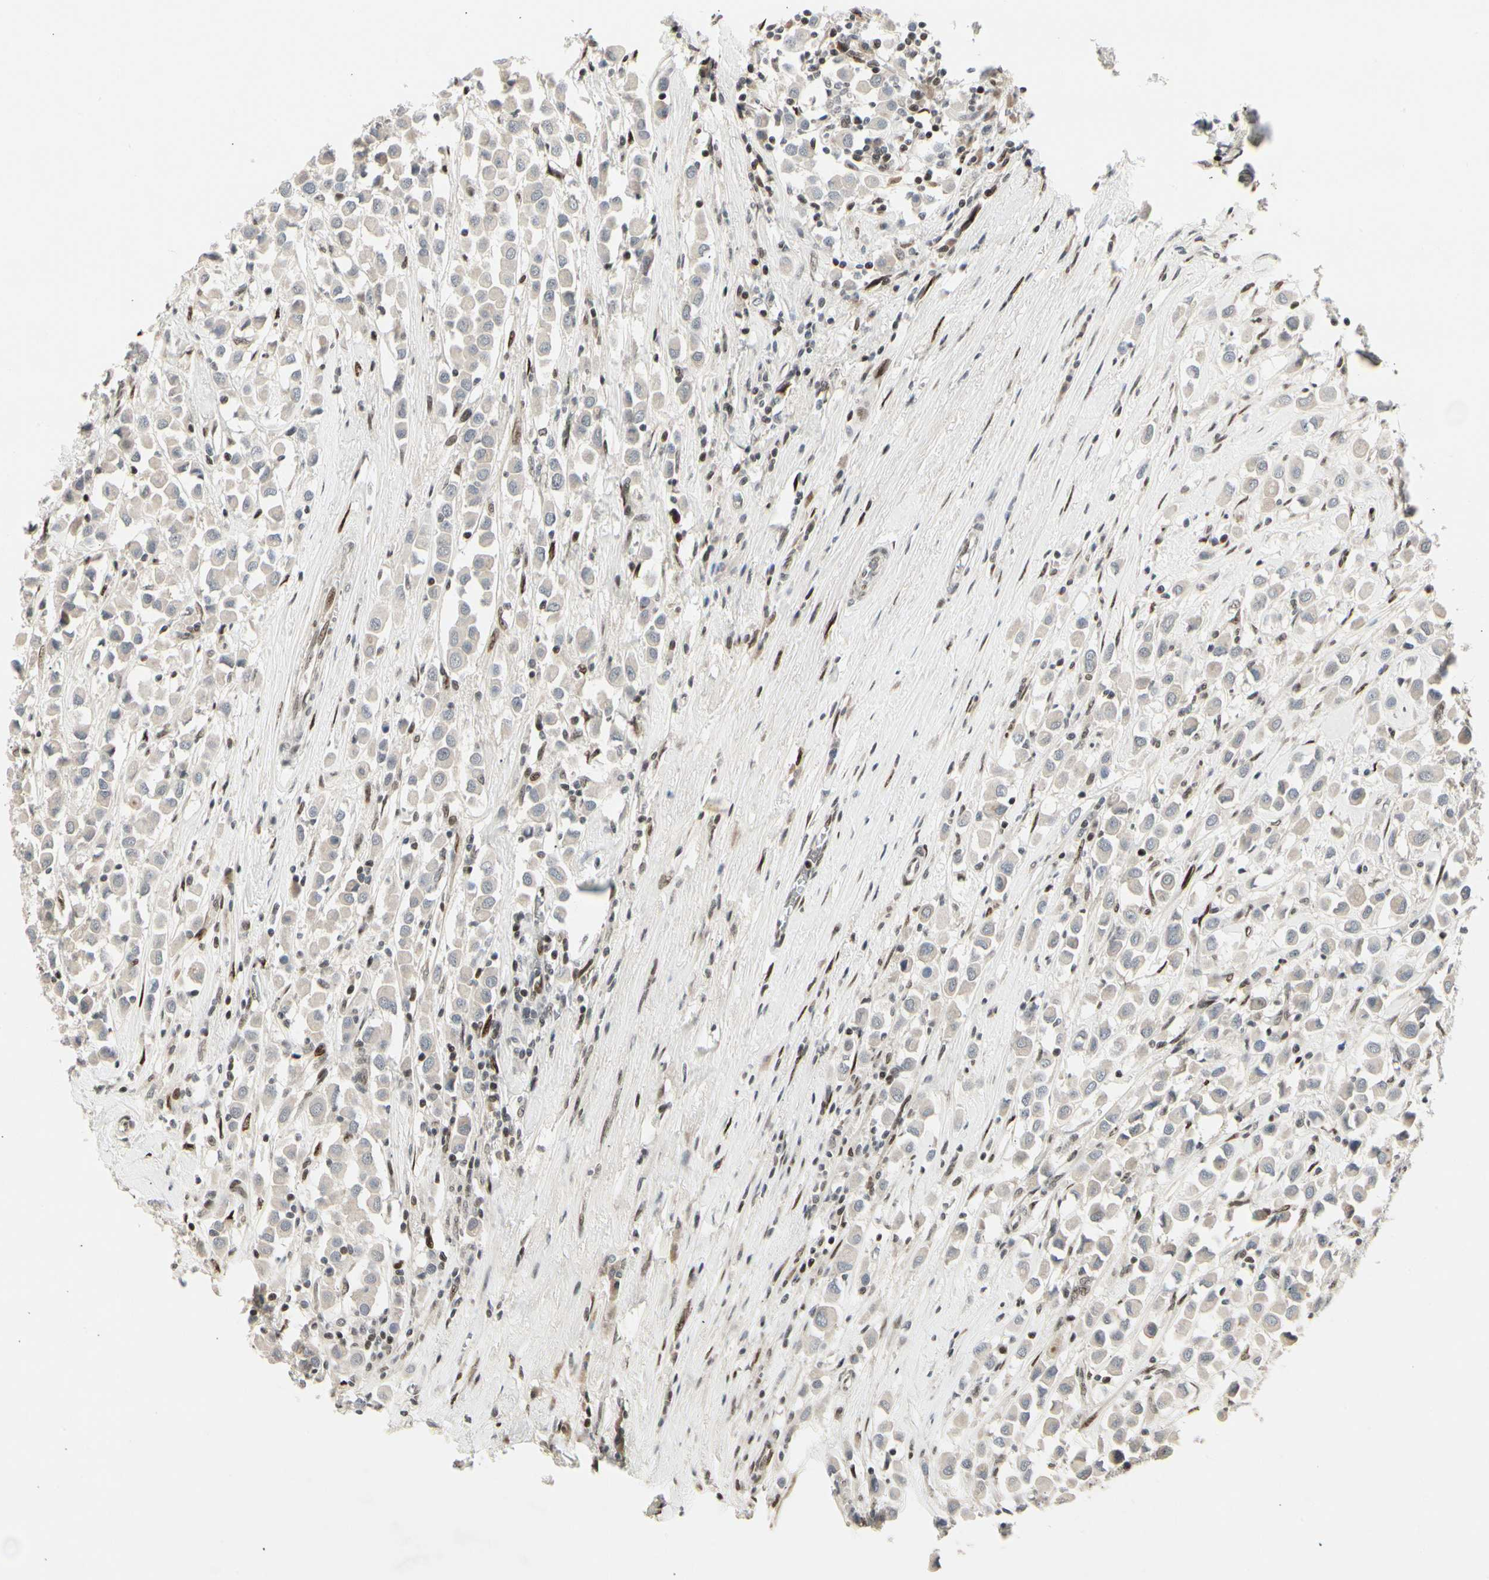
{"staining": {"intensity": "negative", "quantity": "none", "location": "none"}, "tissue": "breast cancer", "cell_type": "Tumor cells", "image_type": "cancer", "snomed": [{"axis": "morphology", "description": "Duct carcinoma"}, {"axis": "topography", "description": "Breast"}], "caption": "There is no significant positivity in tumor cells of intraductal carcinoma (breast).", "gene": "FOXJ2", "patient": {"sex": "female", "age": 61}}